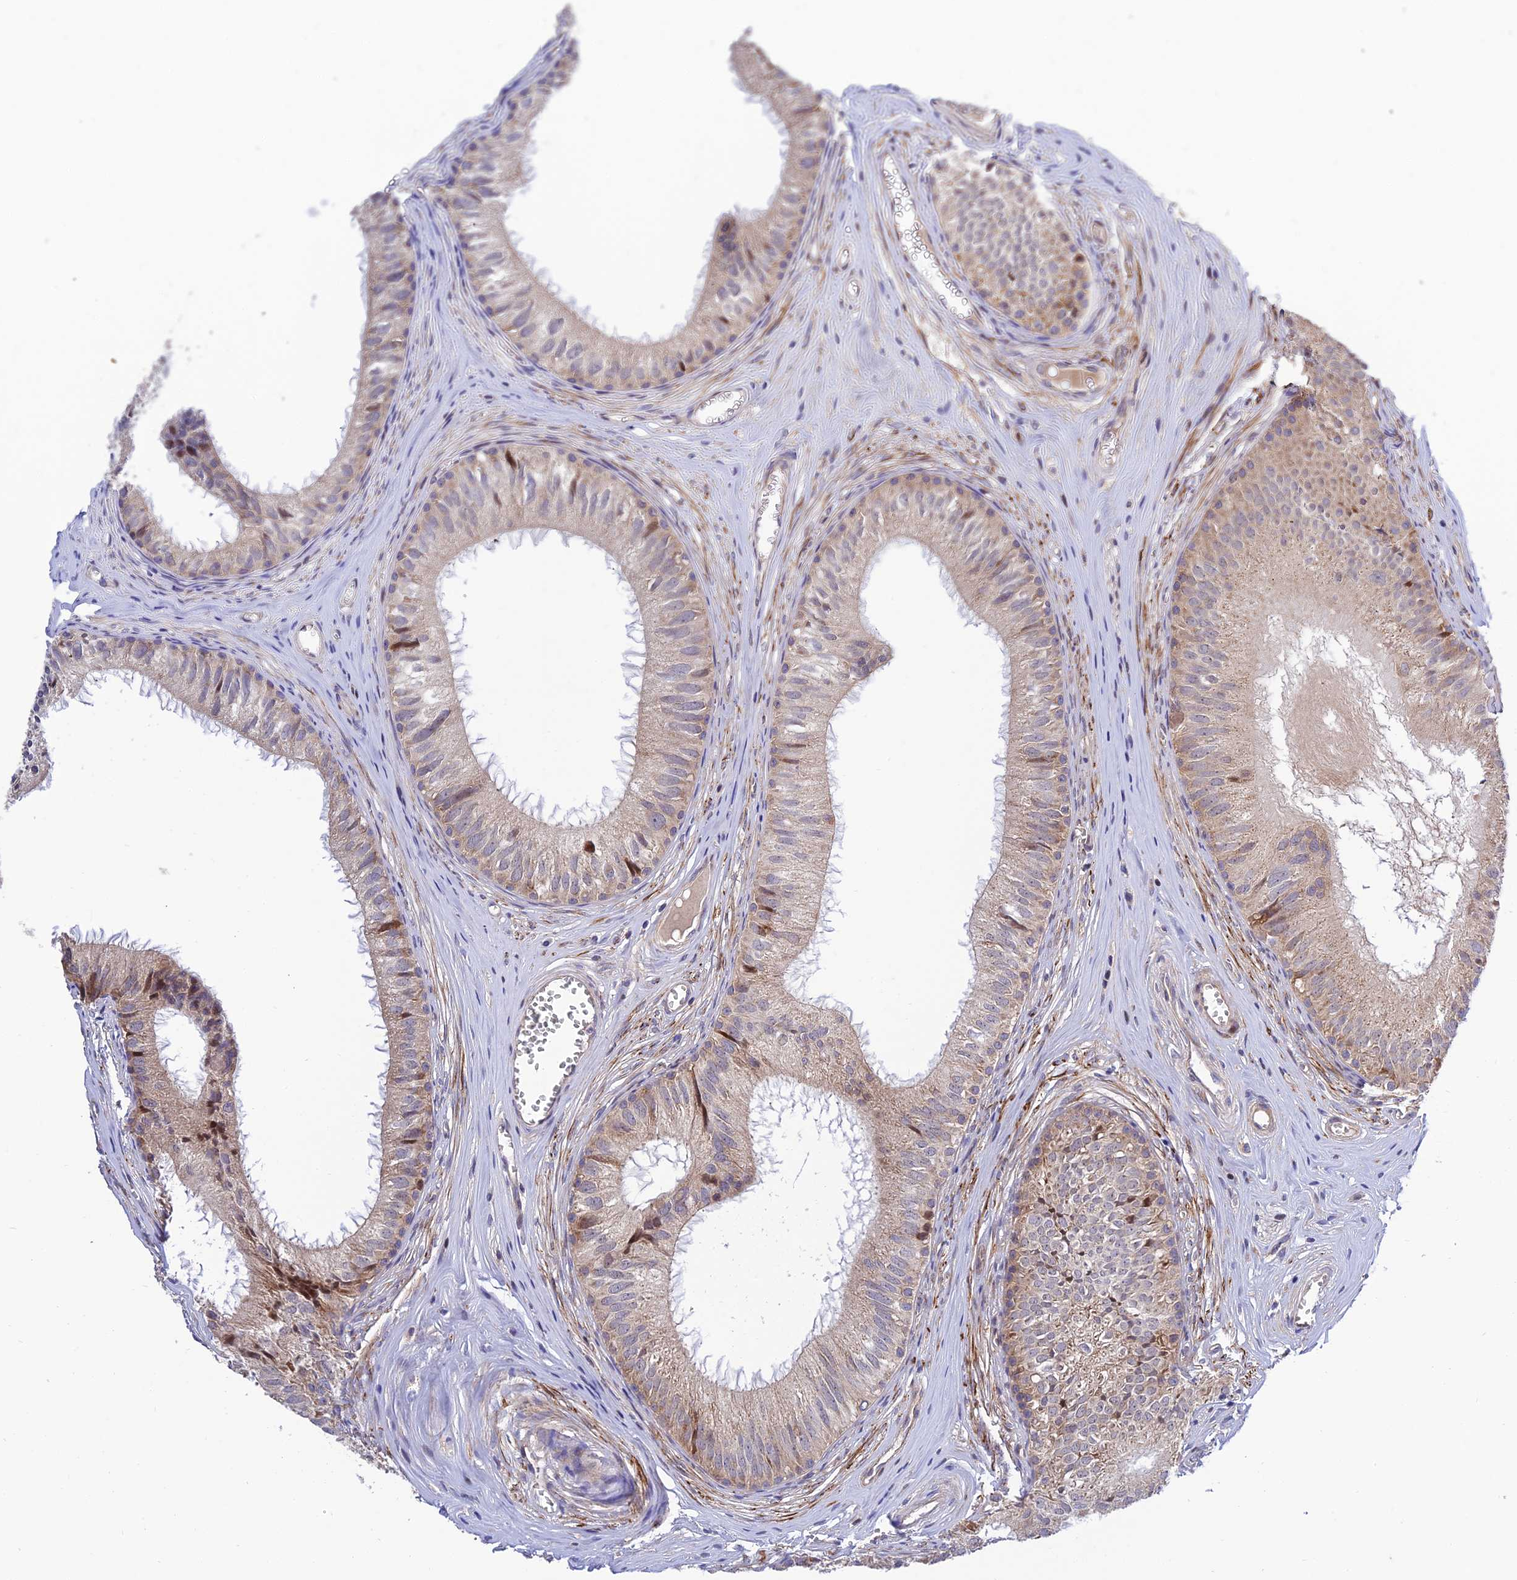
{"staining": {"intensity": "moderate", "quantity": "<25%", "location": "cytoplasmic/membranous"}, "tissue": "epididymis", "cell_type": "Glandular cells", "image_type": "normal", "snomed": [{"axis": "morphology", "description": "Normal tissue, NOS"}, {"axis": "topography", "description": "Epididymis"}], "caption": "Moderate cytoplasmic/membranous staining is identified in about <25% of glandular cells in unremarkable epididymis. The staining was performed using DAB to visualize the protein expression in brown, while the nuclei were stained in blue with hematoxylin (Magnification: 20x).", "gene": "PLEKHG2", "patient": {"sex": "male", "age": 36}}